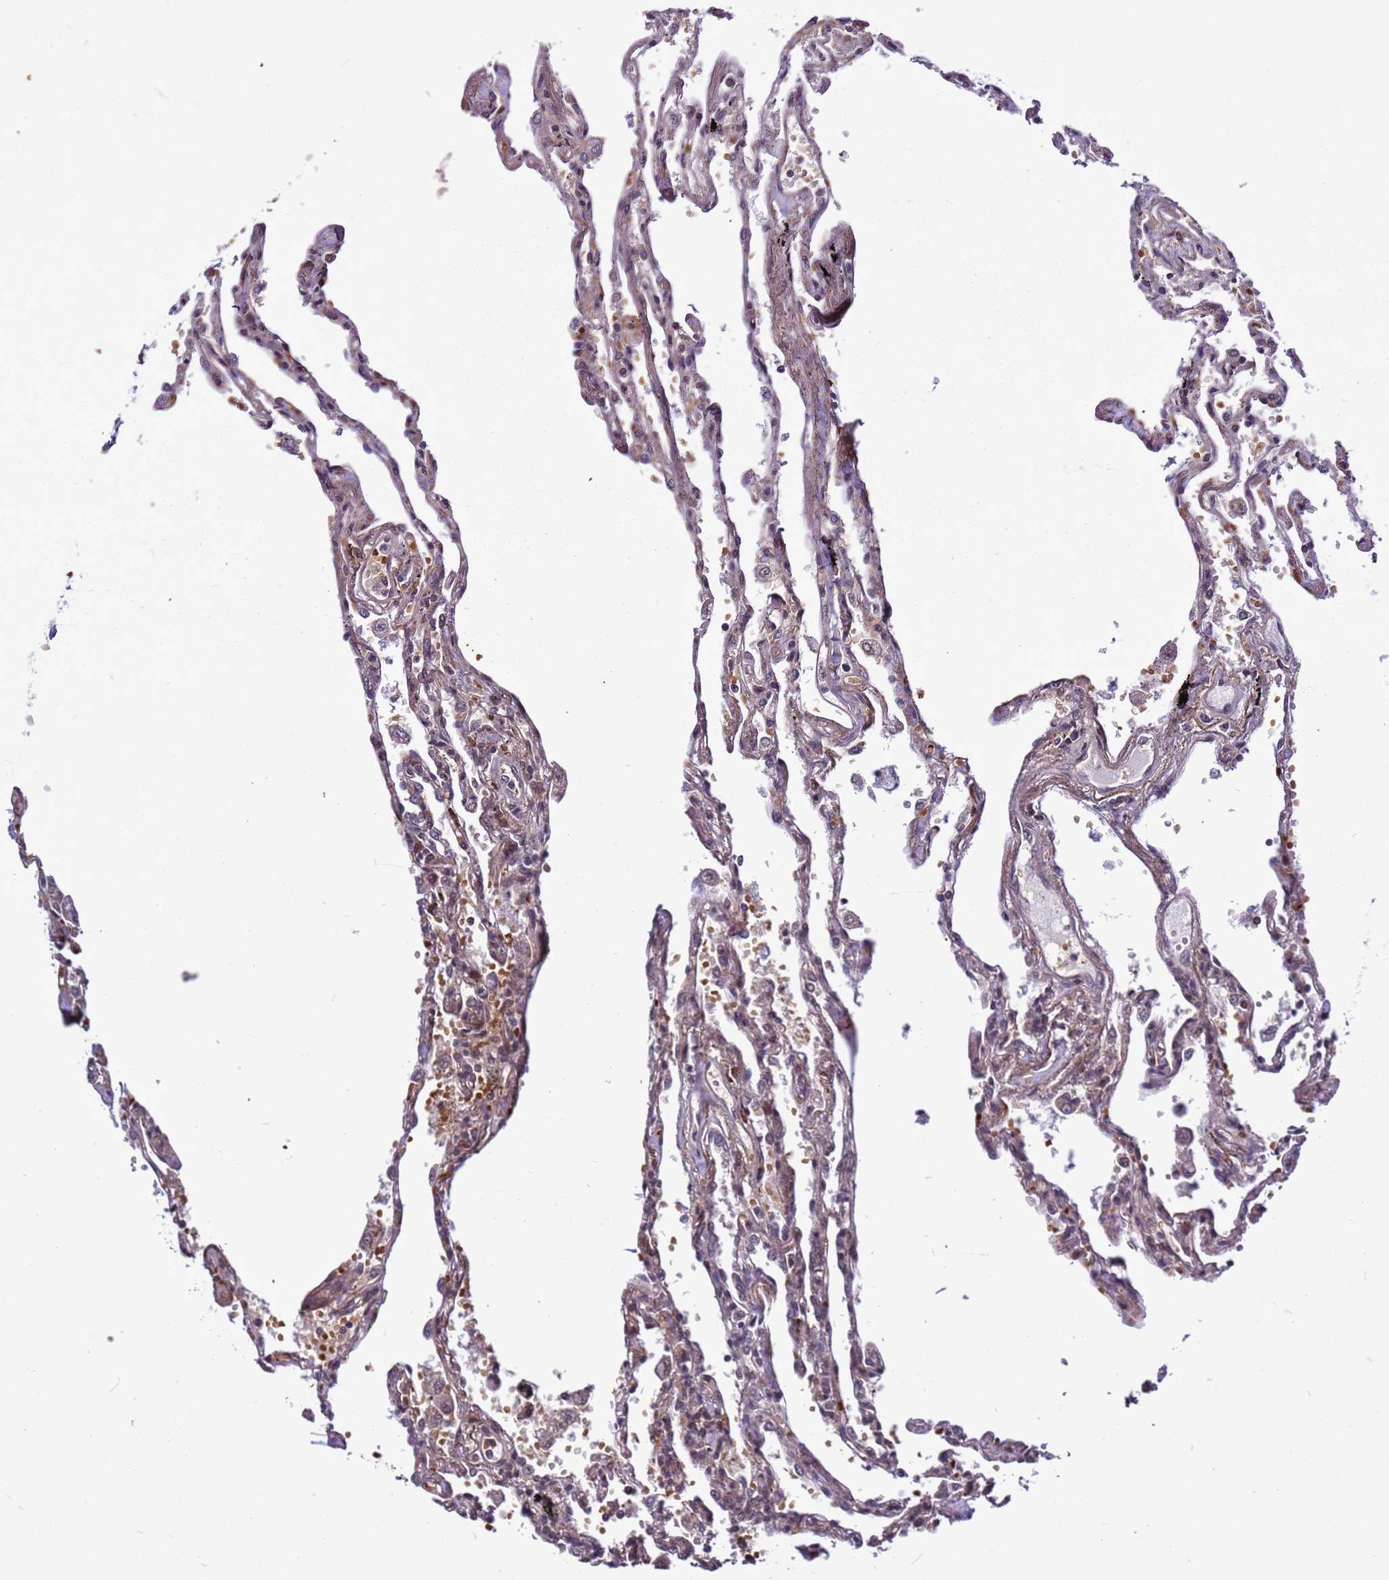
{"staining": {"intensity": "moderate", "quantity": "<25%", "location": "cytoplasmic/membranous,nuclear"}, "tissue": "lung", "cell_type": "Alveolar cells", "image_type": "normal", "snomed": [{"axis": "morphology", "description": "Normal tissue, NOS"}, {"axis": "topography", "description": "Lung"}], "caption": "DAB immunohistochemical staining of unremarkable human lung demonstrates moderate cytoplasmic/membranous,nuclear protein positivity in about <25% of alveolar cells. (DAB IHC with brightfield microscopy, high magnification).", "gene": "GEN1", "patient": {"sex": "female", "age": 67}}